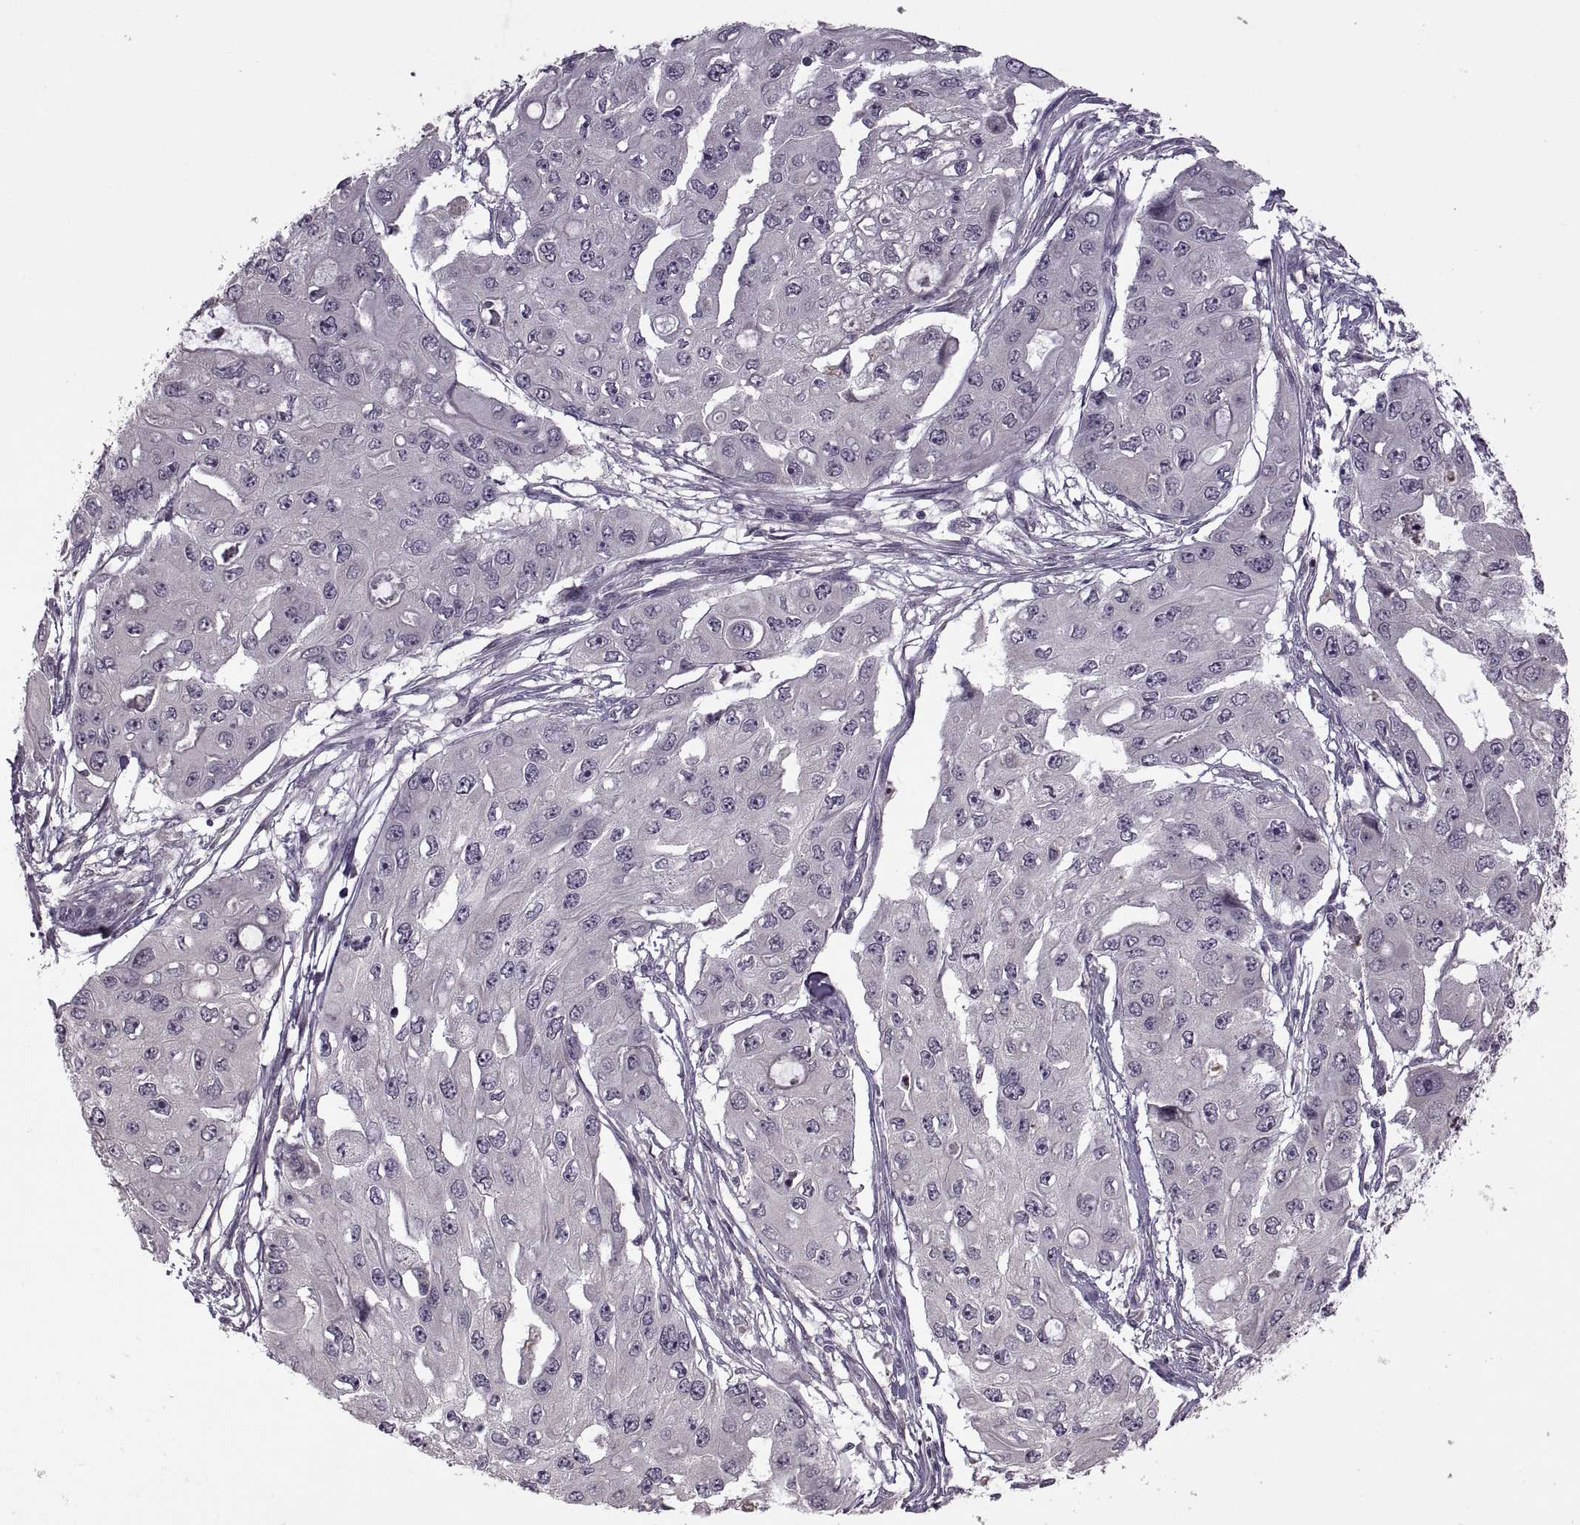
{"staining": {"intensity": "negative", "quantity": "none", "location": "none"}, "tissue": "ovarian cancer", "cell_type": "Tumor cells", "image_type": "cancer", "snomed": [{"axis": "morphology", "description": "Cystadenocarcinoma, serous, NOS"}, {"axis": "topography", "description": "Ovary"}], "caption": "The immunohistochemistry photomicrograph has no significant positivity in tumor cells of ovarian serous cystadenocarcinoma tissue.", "gene": "PIERCE1", "patient": {"sex": "female", "age": 56}}